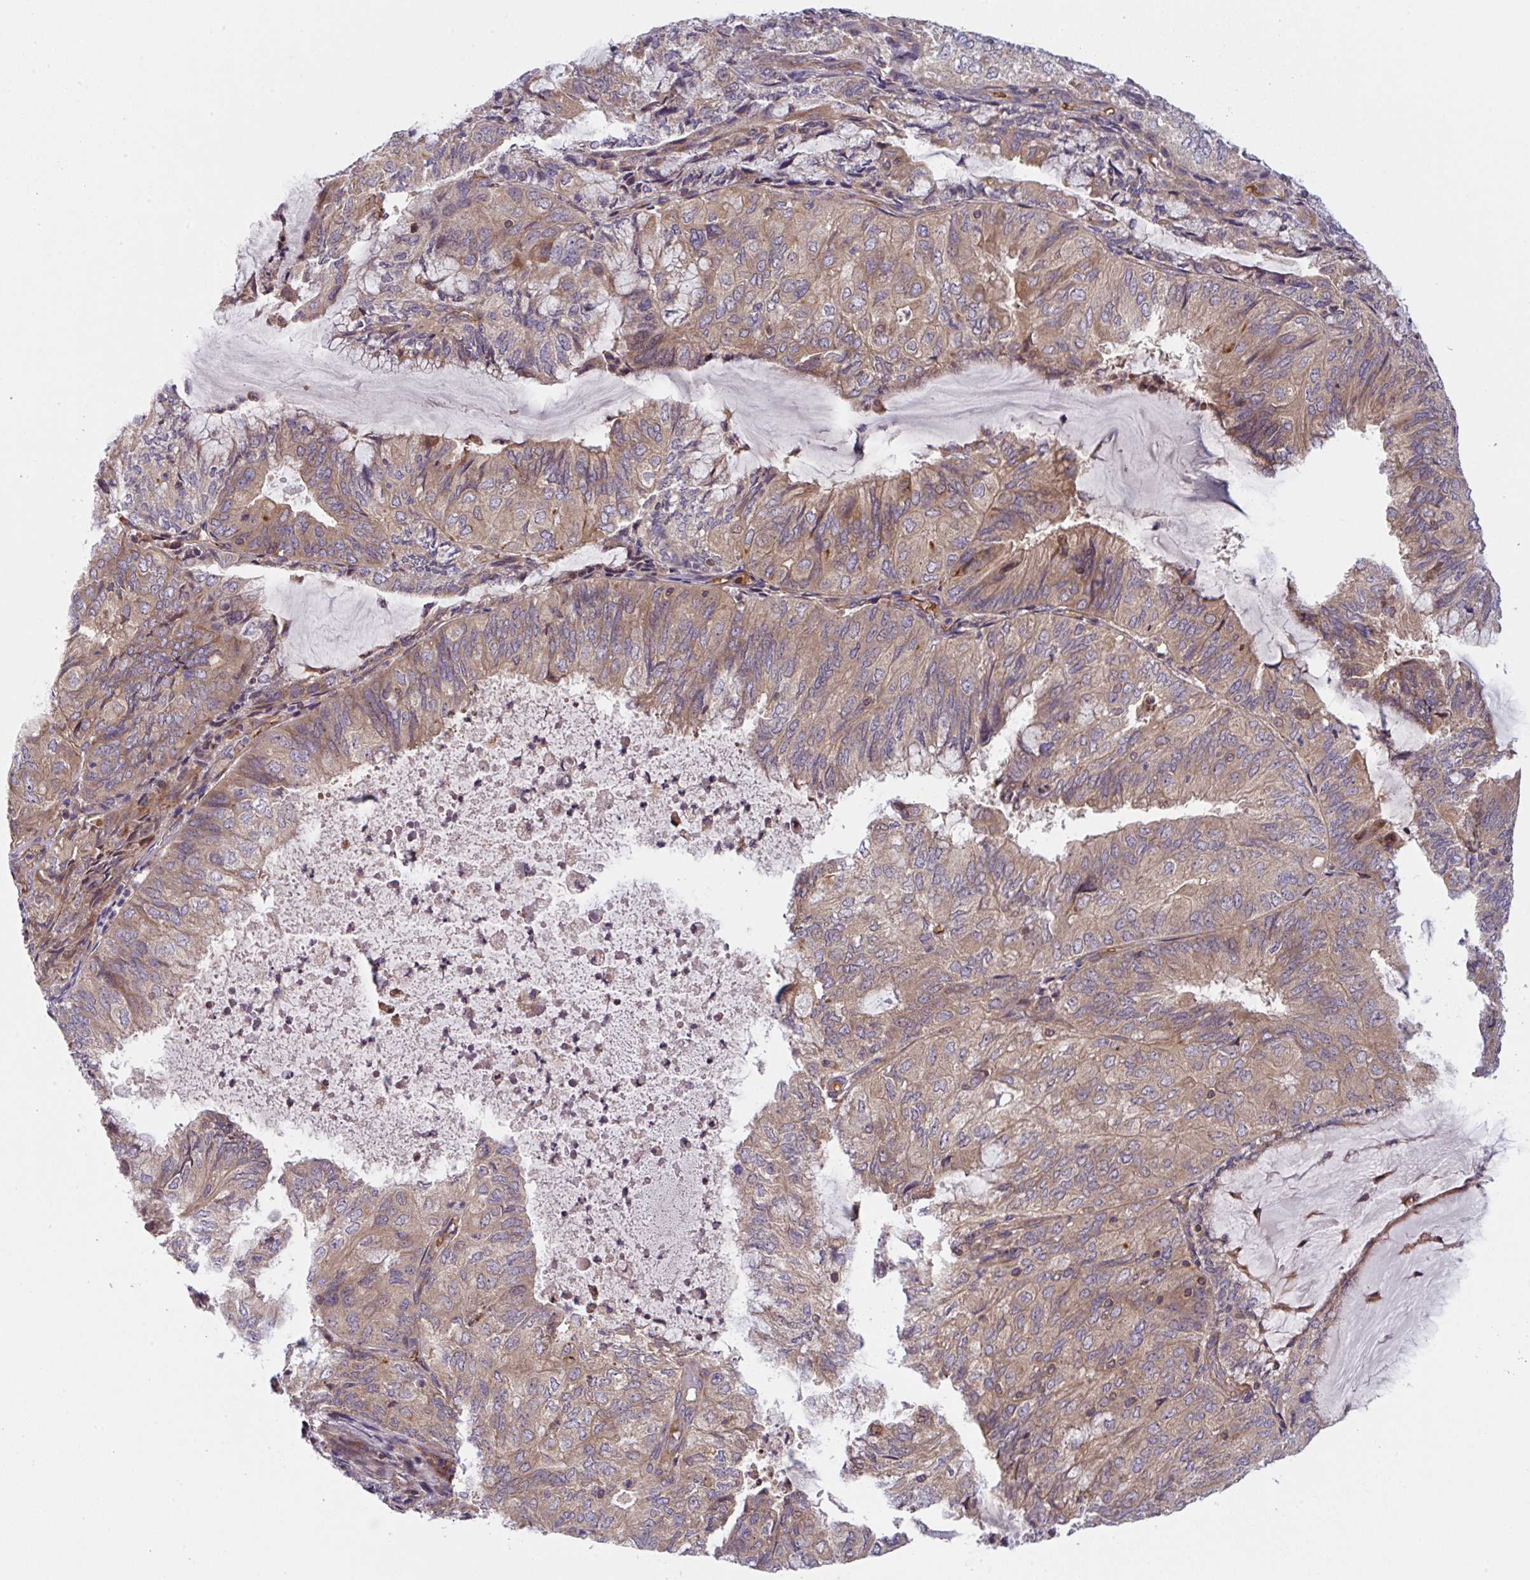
{"staining": {"intensity": "moderate", "quantity": "25%-75%", "location": "cytoplasmic/membranous"}, "tissue": "endometrial cancer", "cell_type": "Tumor cells", "image_type": "cancer", "snomed": [{"axis": "morphology", "description": "Adenocarcinoma, NOS"}, {"axis": "topography", "description": "Endometrium"}], "caption": "Immunohistochemistry histopathology image of adenocarcinoma (endometrial) stained for a protein (brown), which displays medium levels of moderate cytoplasmic/membranous positivity in approximately 25%-75% of tumor cells.", "gene": "APOBEC3D", "patient": {"sex": "female", "age": 81}}